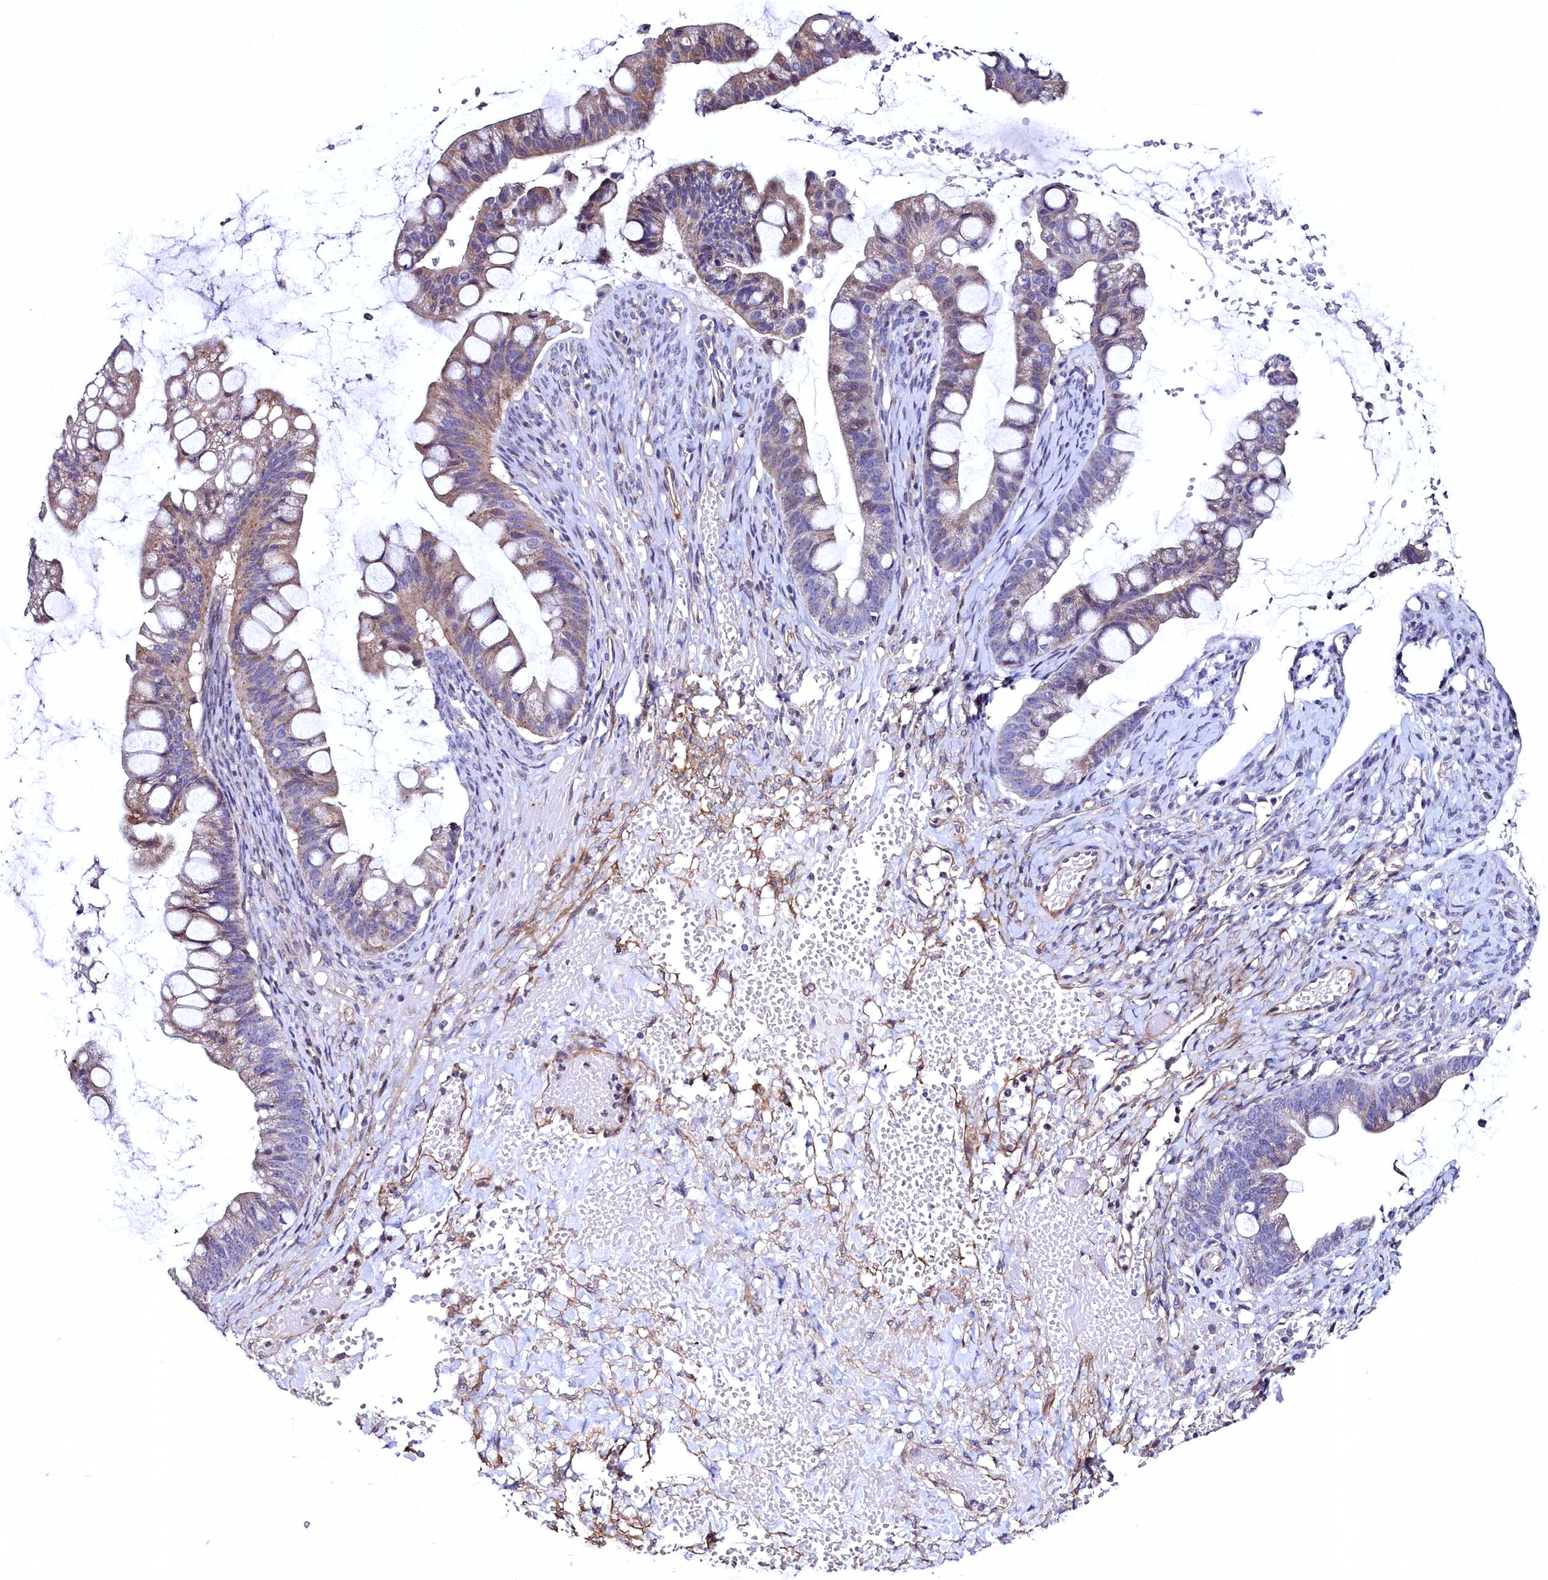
{"staining": {"intensity": "weak", "quantity": ">75%", "location": "cytoplasmic/membranous"}, "tissue": "ovarian cancer", "cell_type": "Tumor cells", "image_type": "cancer", "snomed": [{"axis": "morphology", "description": "Cystadenocarcinoma, mucinous, NOS"}, {"axis": "topography", "description": "Ovary"}], "caption": "IHC histopathology image of neoplastic tissue: ovarian mucinous cystadenocarcinoma stained using IHC reveals low levels of weak protein expression localized specifically in the cytoplasmic/membranous of tumor cells, appearing as a cytoplasmic/membranous brown color.", "gene": "PALM", "patient": {"sex": "female", "age": 73}}